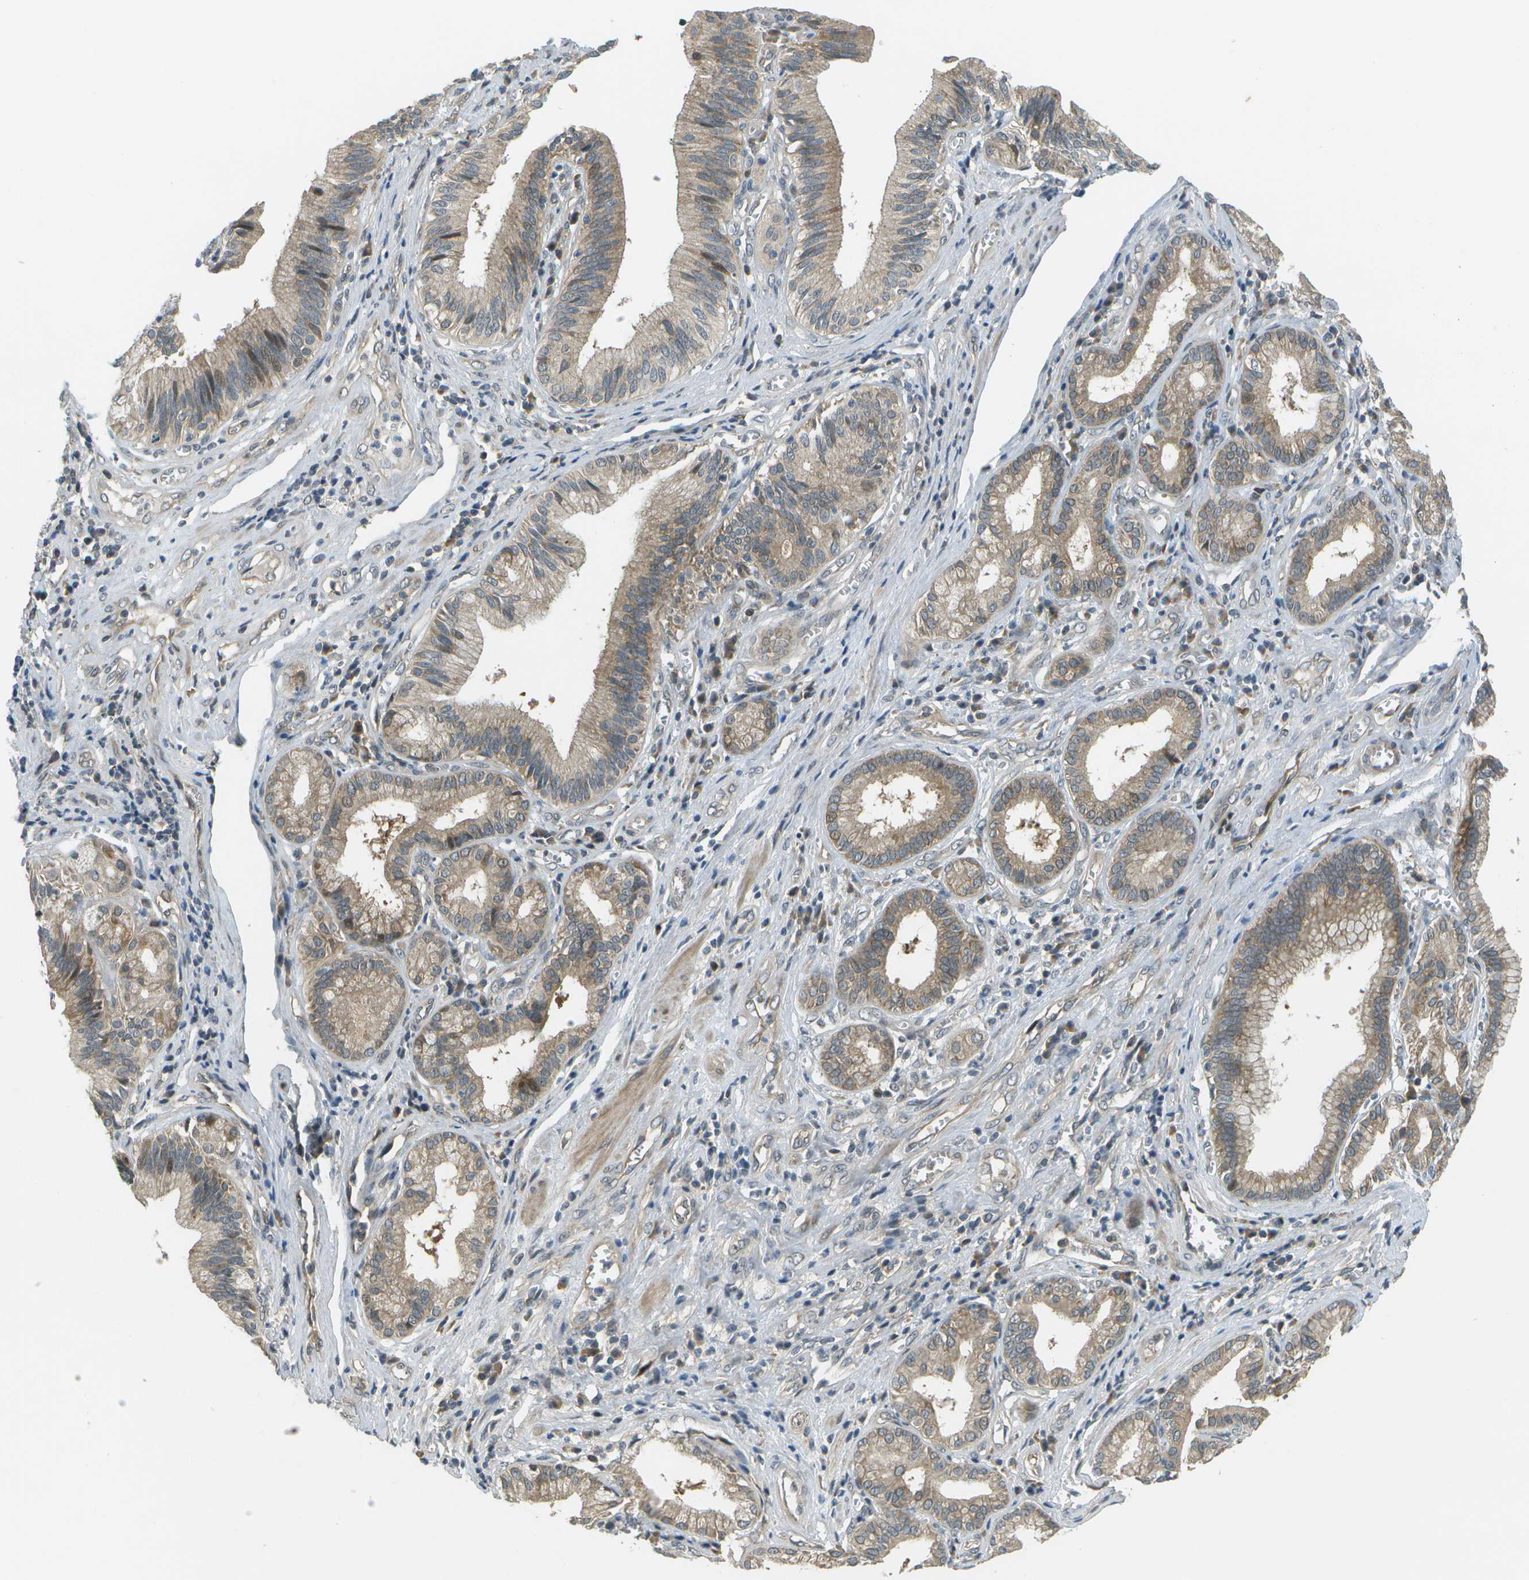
{"staining": {"intensity": "weak", "quantity": ">75%", "location": "cytoplasmic/membranous"}, "tissue": "pancreatic cancer", "cell_type": "Tumor cells", "image_type": "cancer", "snomed": [{"axis": "morphology", "description": "Adenocarcinoma, NOS"}, {"axis": "topography", "description": "Pancreas"}], "caption": "Brown immunohistochemical staining in pancreatic cancer (adenocarcinoma) shows weak cytoplasmic/membranous expression in approximately >75% of tumor cells.", "gene": "WNK2", "patient": {"sex": "female", "age": 75}}